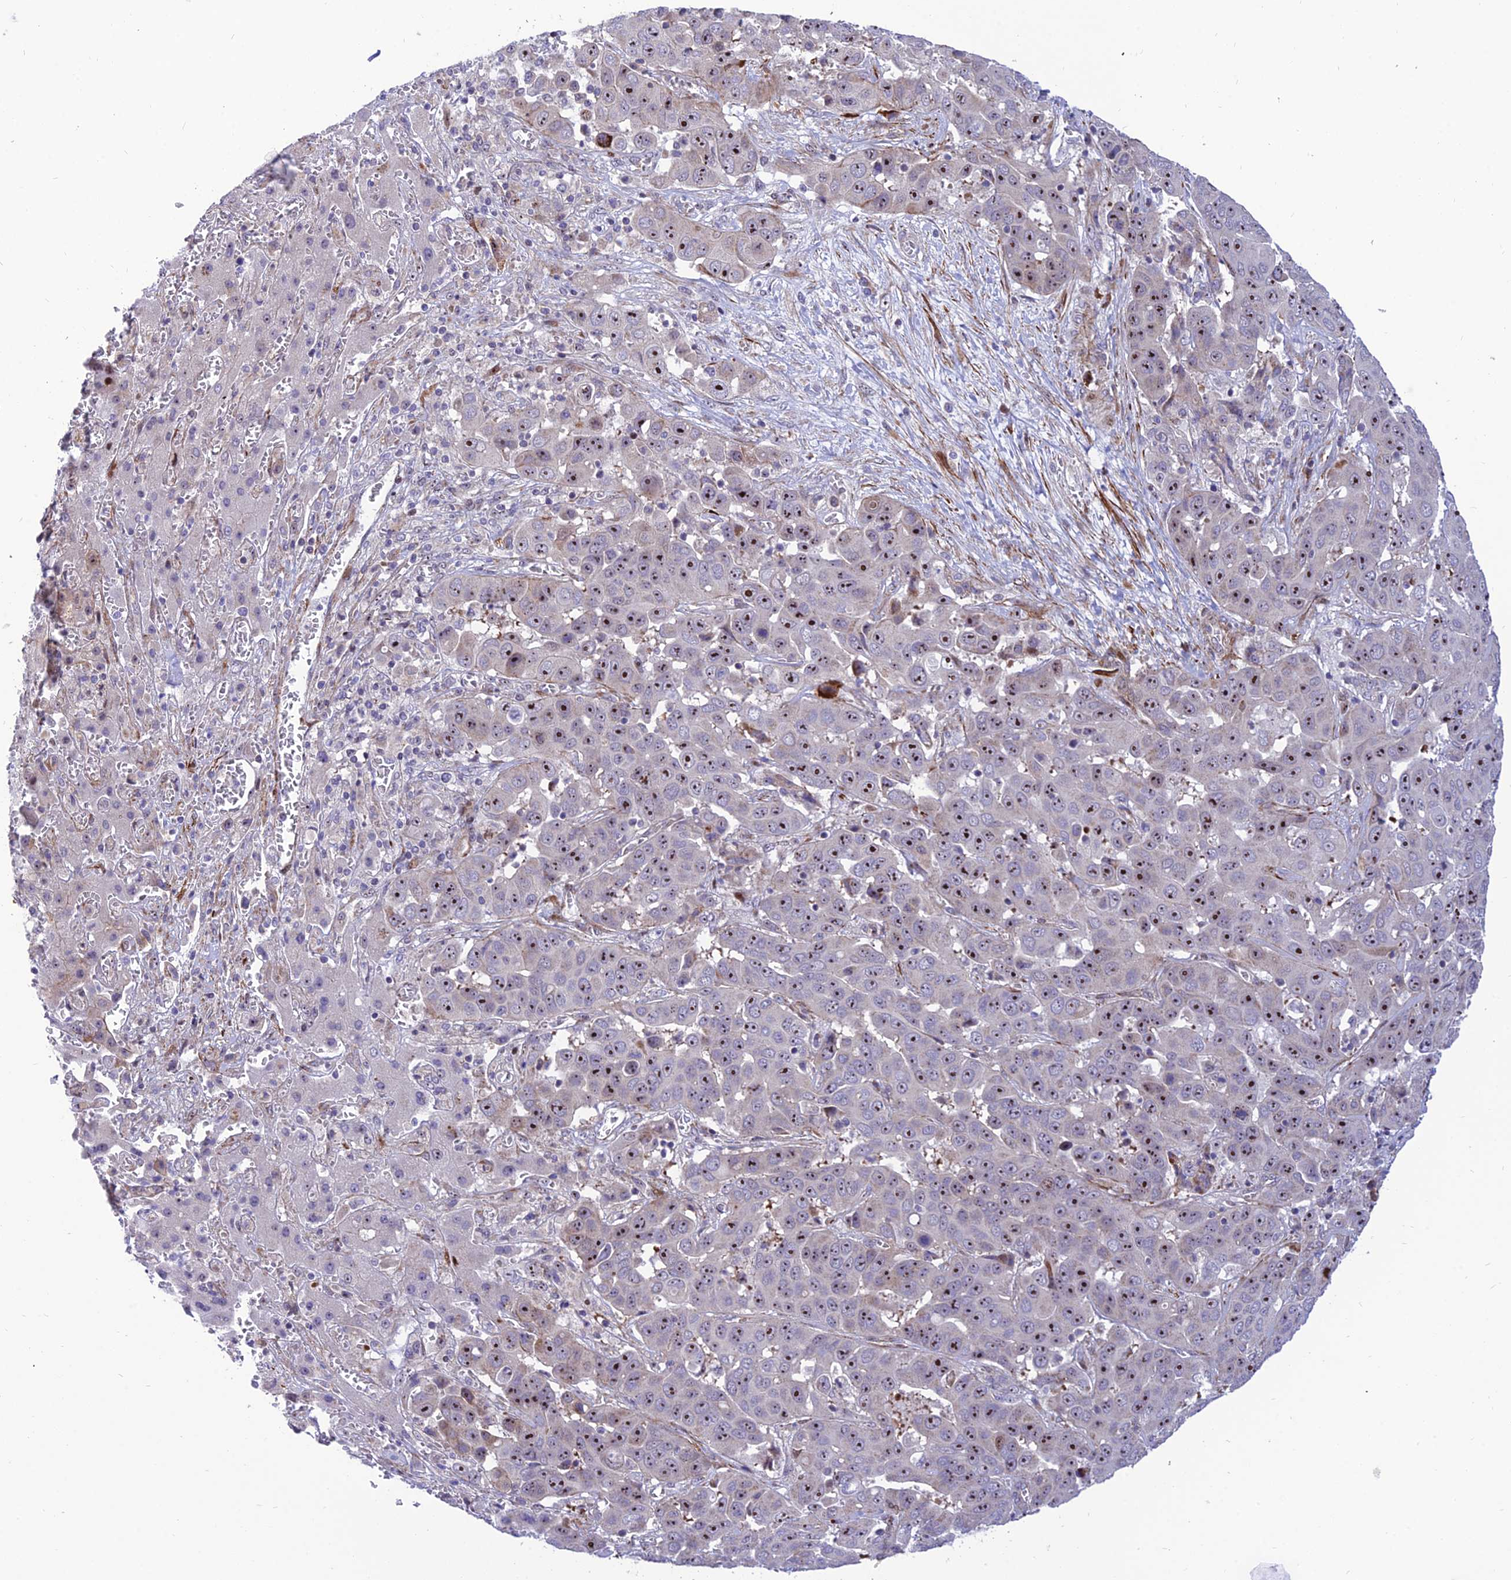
{"staining": {"intensity": "strong", "quantity": "25%-75%", "location": "nuclear"}, "tissue": "liver cancer", "cell_type": "Tumor cells", "image_type": "cancer", "snomed": [{"axis": "morphology", "description": "Cholangiocarcinoma"}, {"axis": "topography", "description": "Liver"}], "caption": "Immunohistochemistry (IHC) micrograph of liver cancer (cholangiocarcinoma) stained for a protein (brown), which reveals high levels of strong nuclear expression in approximately 25%-75% of tumor cells.", "gene": "KBTBD7", "patient": {"sex": "female", "age": 52}}